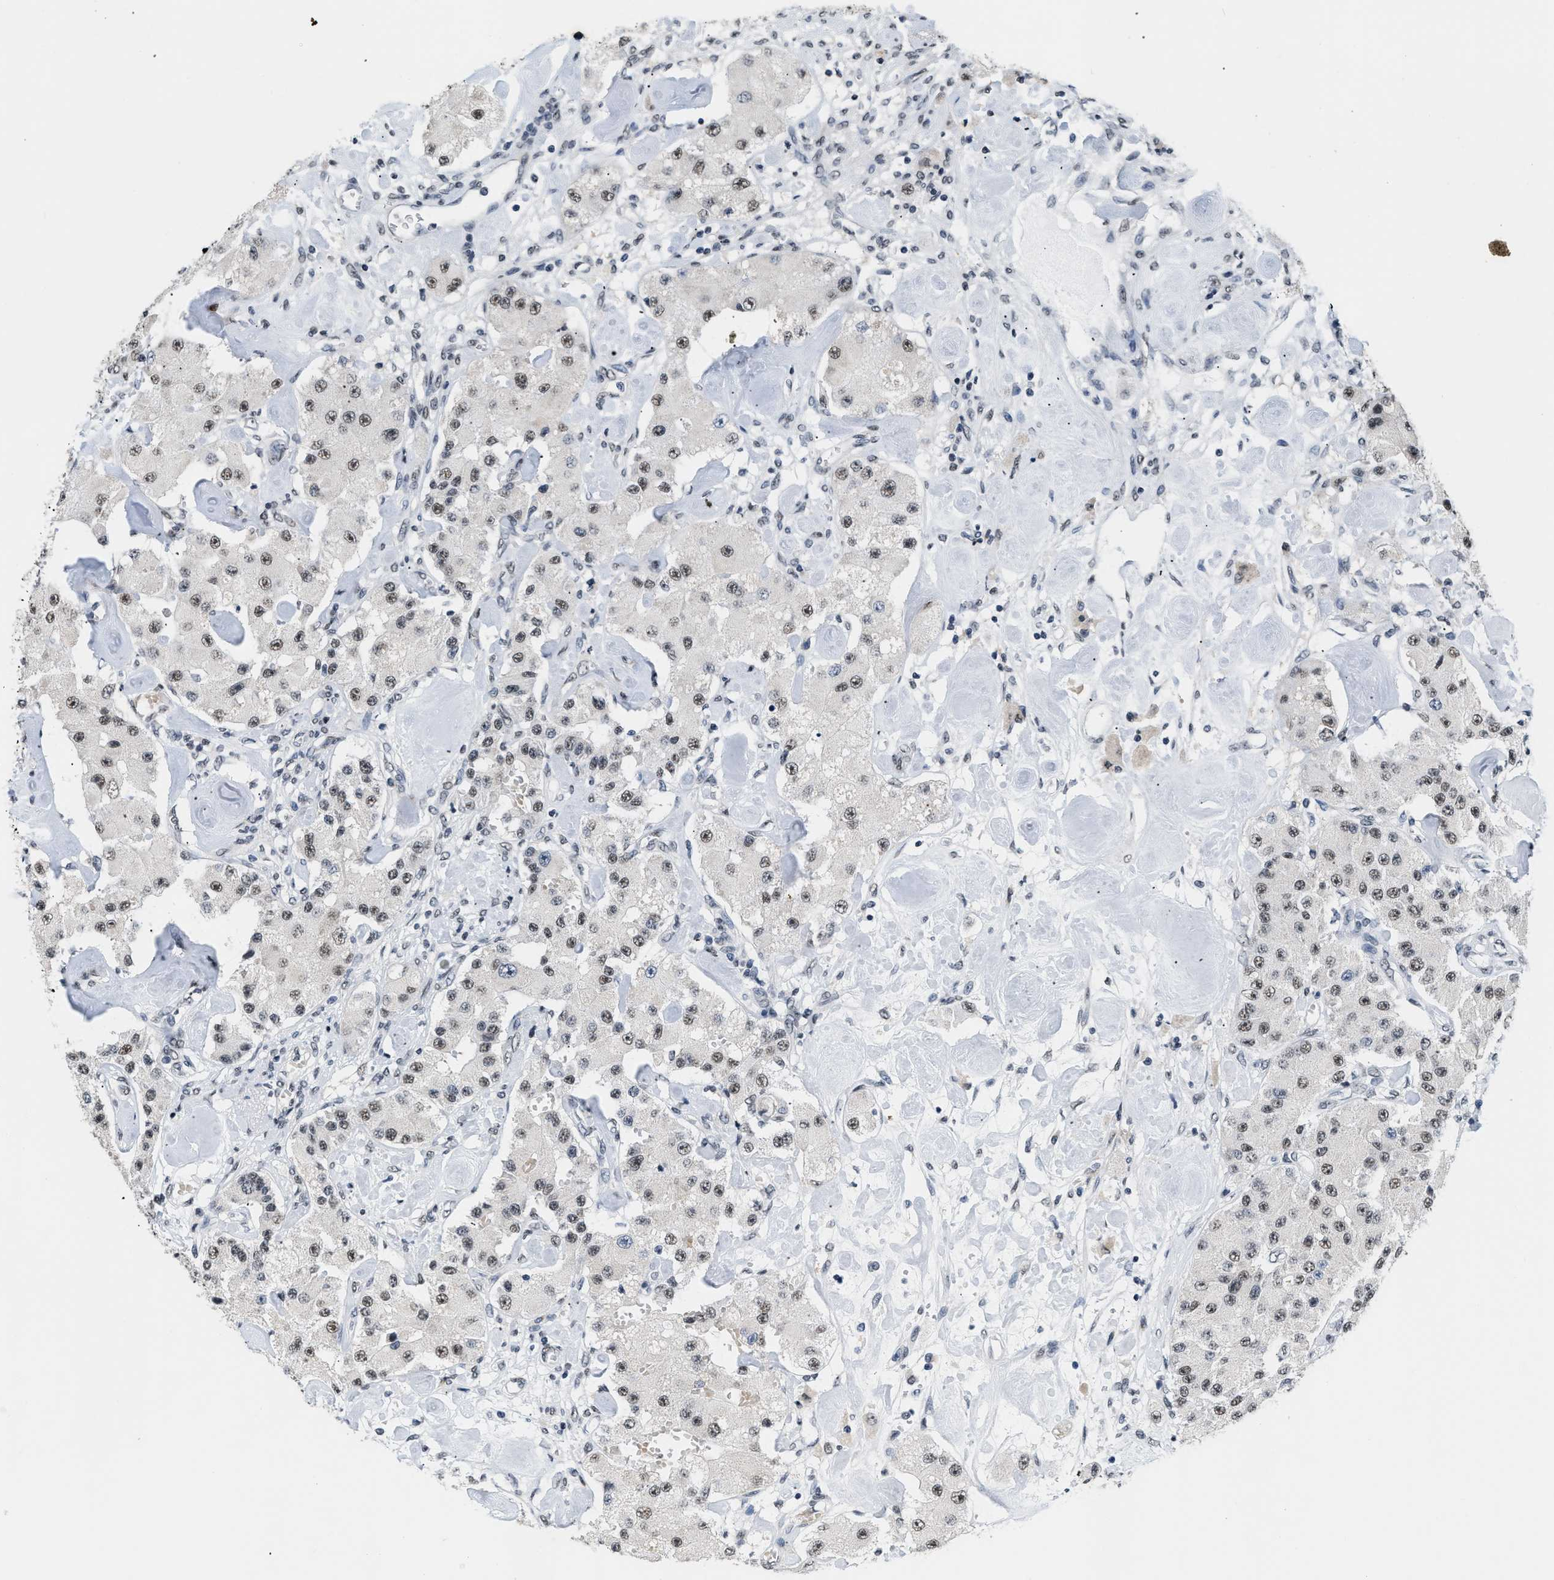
{"staining": {"intensity": "weak", "quantity": ">75%", "location": "nuclear"}, "tissue": "carcinoid", "cell_type": "Tumor cells", "image_type": "cancer", "snomed": [{"axis": "morphology", "description": "Carcinoid, malignant, NOS"}, {"axis": "topography", "description": "Pancreas"}], "caption": "Malignant carcinoid stained for a protein (brown) reveals weak nuclear positive expression in about >75% of tumor cells.", "gene": "RAF1", "patient": {"sex": "male", "age": 41}}